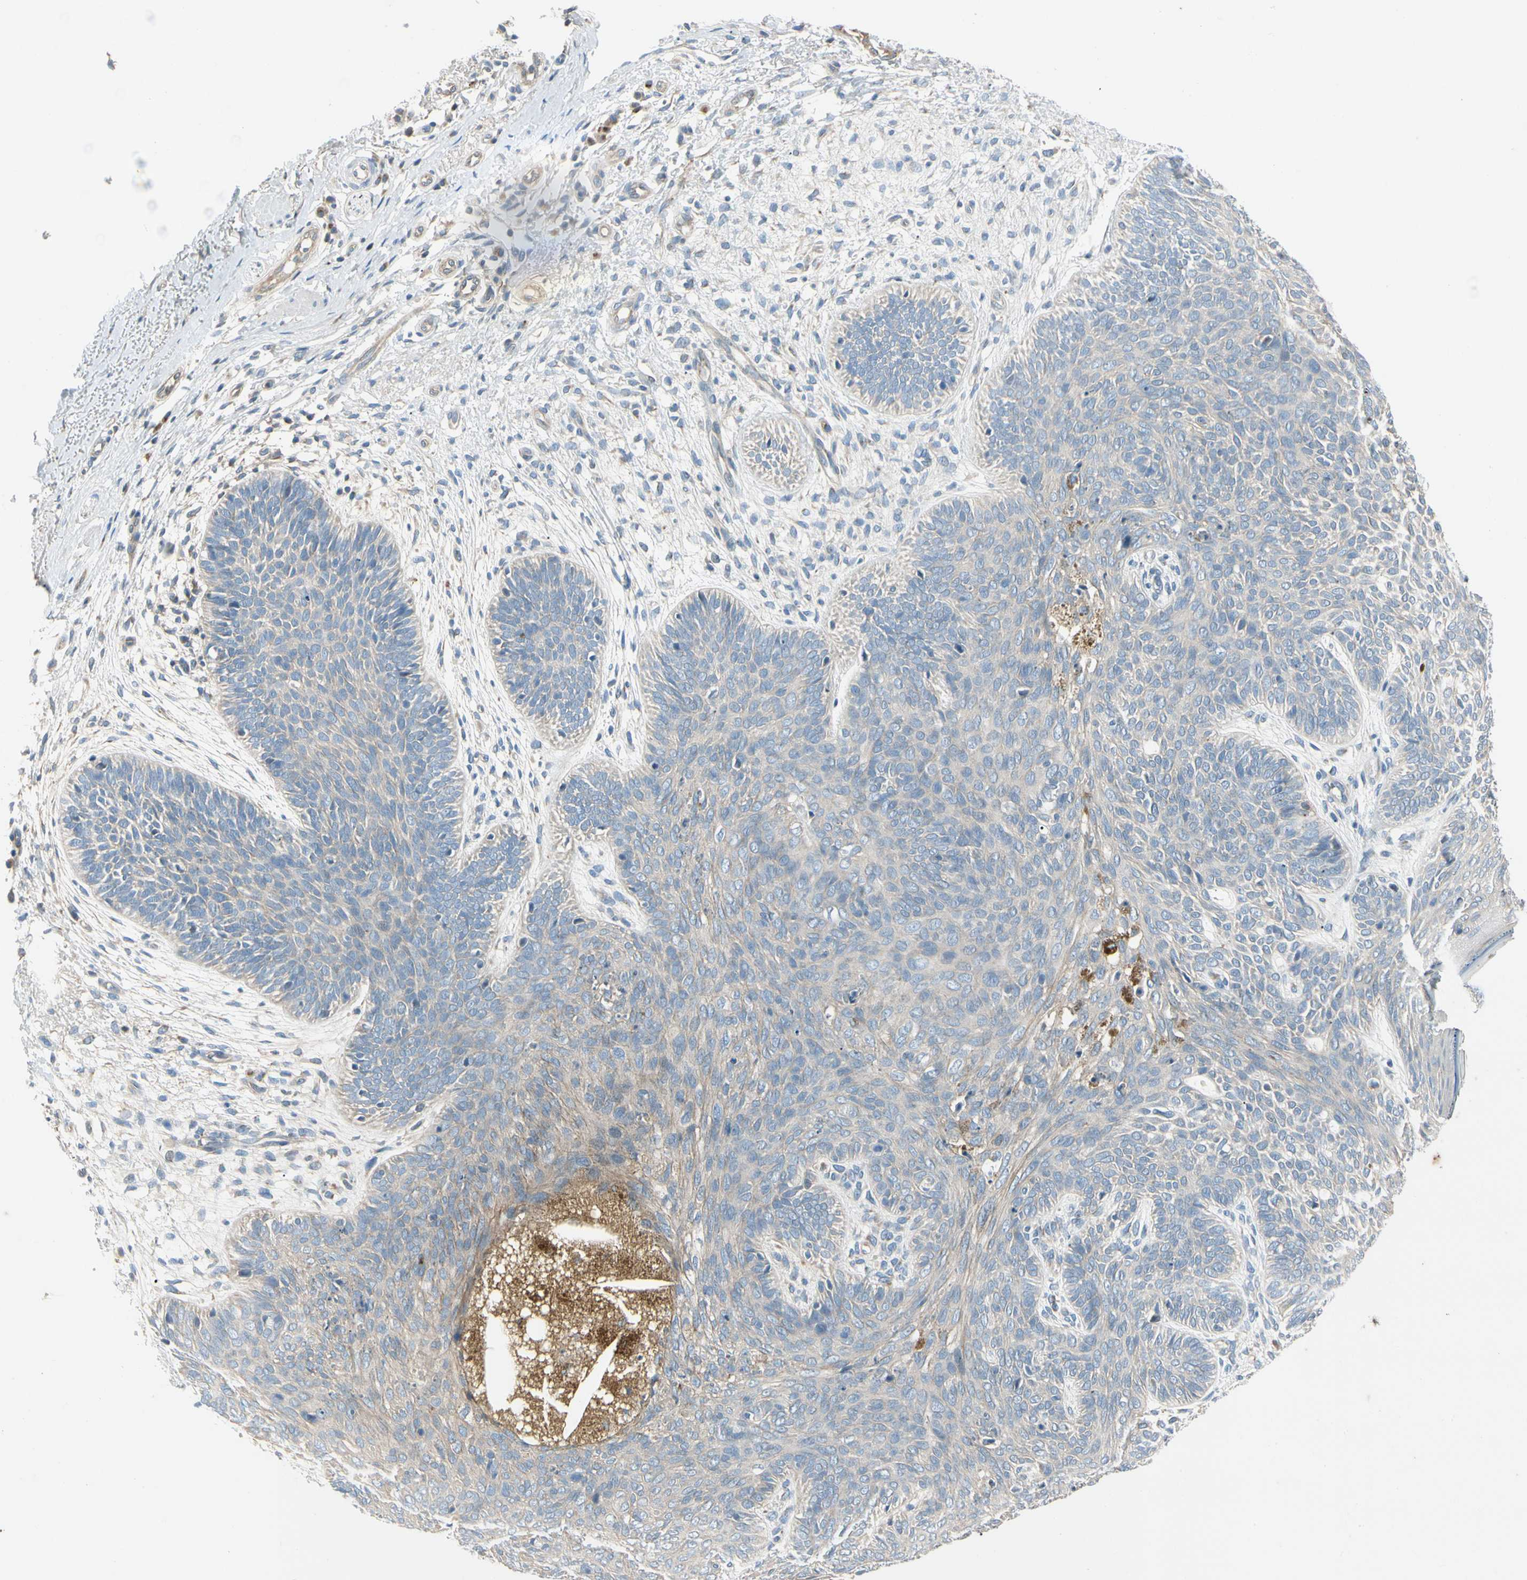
{"staining": {"intensity": "weak", "quantity": "25%-75%", "location": "cytoplasmic/membranous"}, "tissue": "skin cancer", "cell_type": "Tumor cells", "image_type": "cancer", "snomed": [{"axis": "morphology", "description": "Basal cell carcinoma"}, {"axis": "topography", "description": "Skin"}], "caption": "Human skin cancer (basal cell carcinoma) stained for a protein (brown) shows weak cytoplasmic/membranous positive staining in about 25%-75% of tumor cells.", "gene": "ABCA3", "patient": {"sex": "male", "age": 87}}